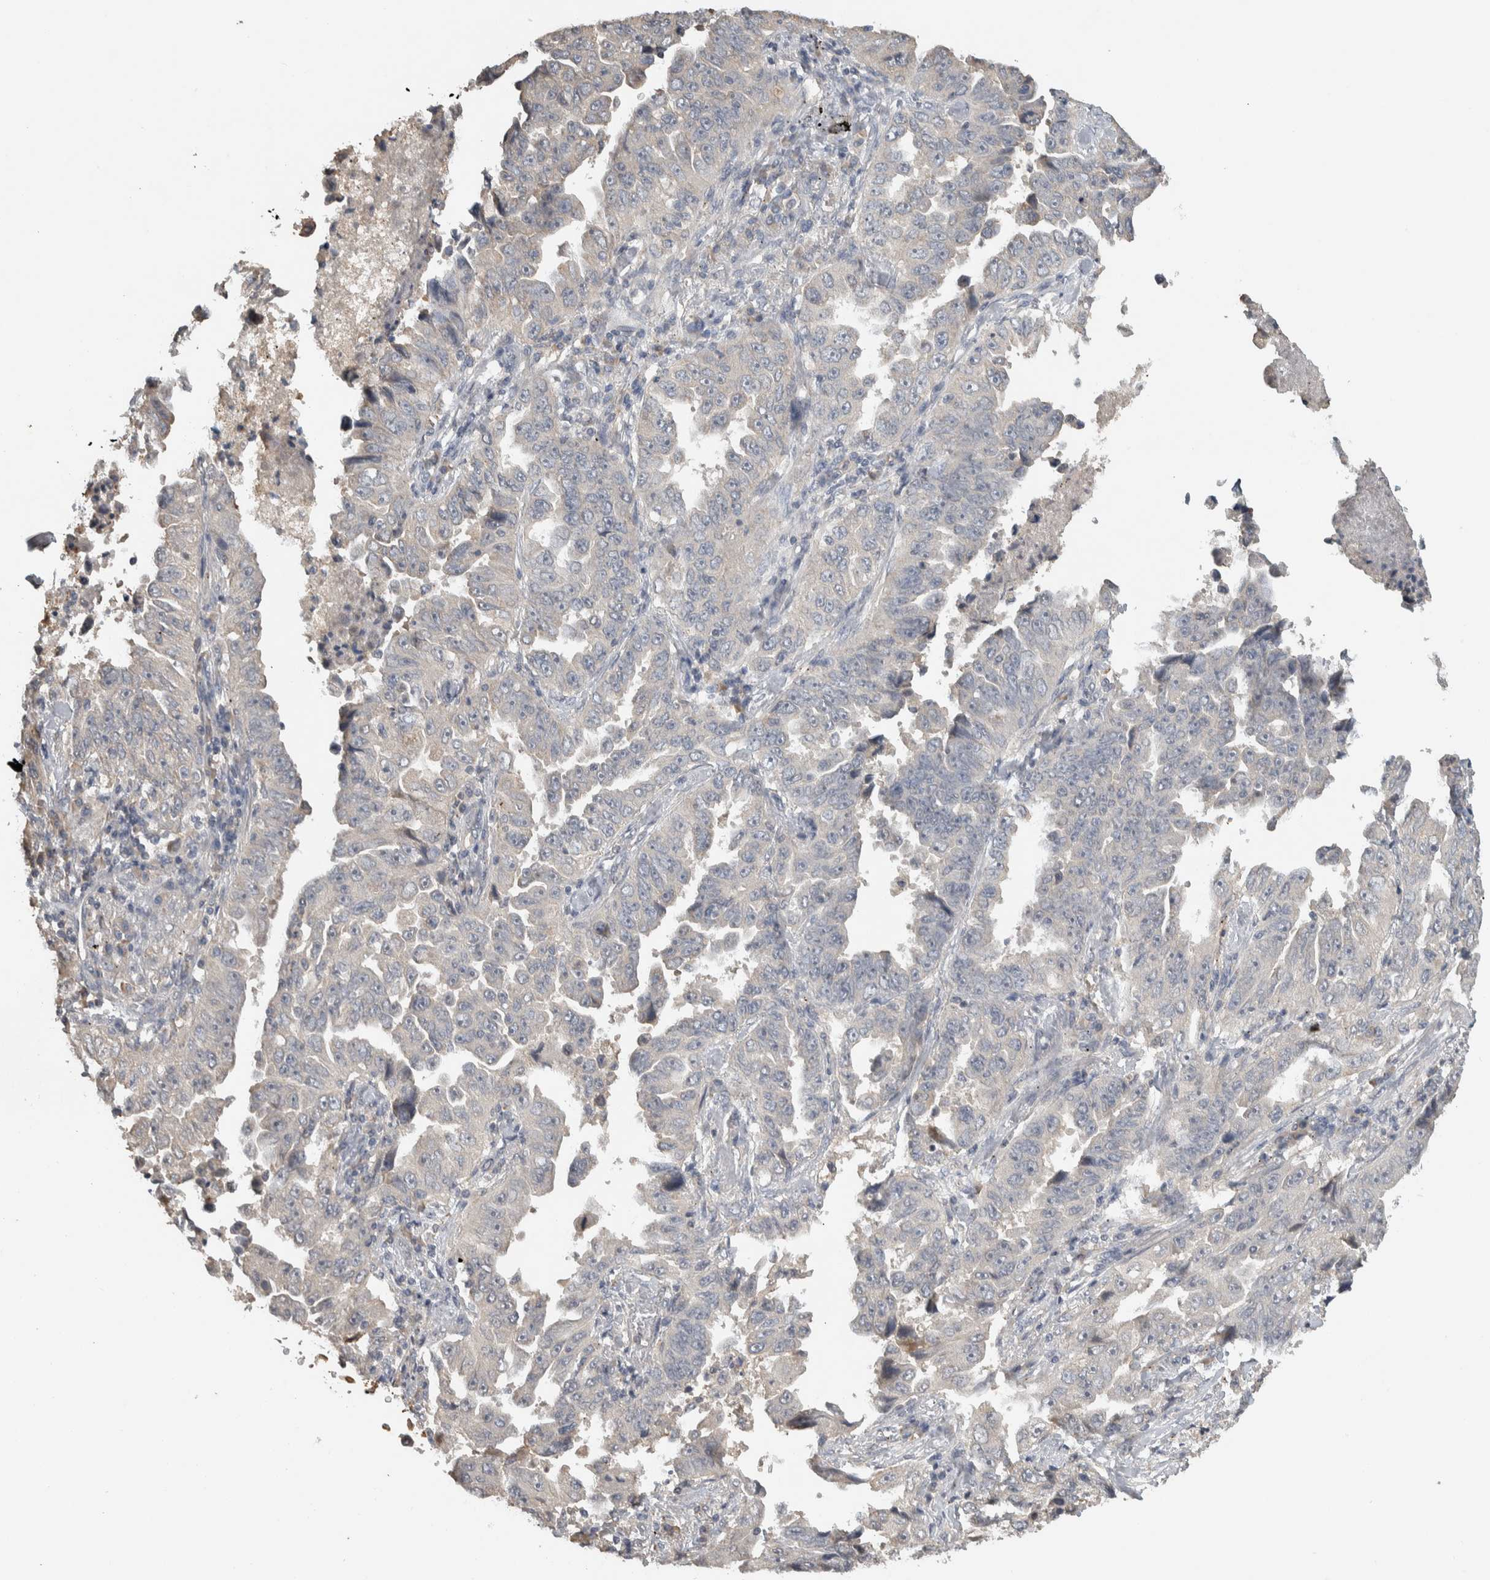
{"staining": {"intensity": "negative", "quantity": "none", "location": "none"}, "tissue": "lung cancer", "cell_type": "Tumor cells", "image_type": "cancer", "snomed": [{"axis": "morphology", "description": "Adenocarcinoma, NOS"}, {"axis": "topography", "description": "Lung"}], "caption": "Adenocarcinoma (lung) was stained to show a protein in brown. There is no significant positivity in tumor cells.", "gene": "EIF3H", "patient": {"sex": "female", "age": 51}}